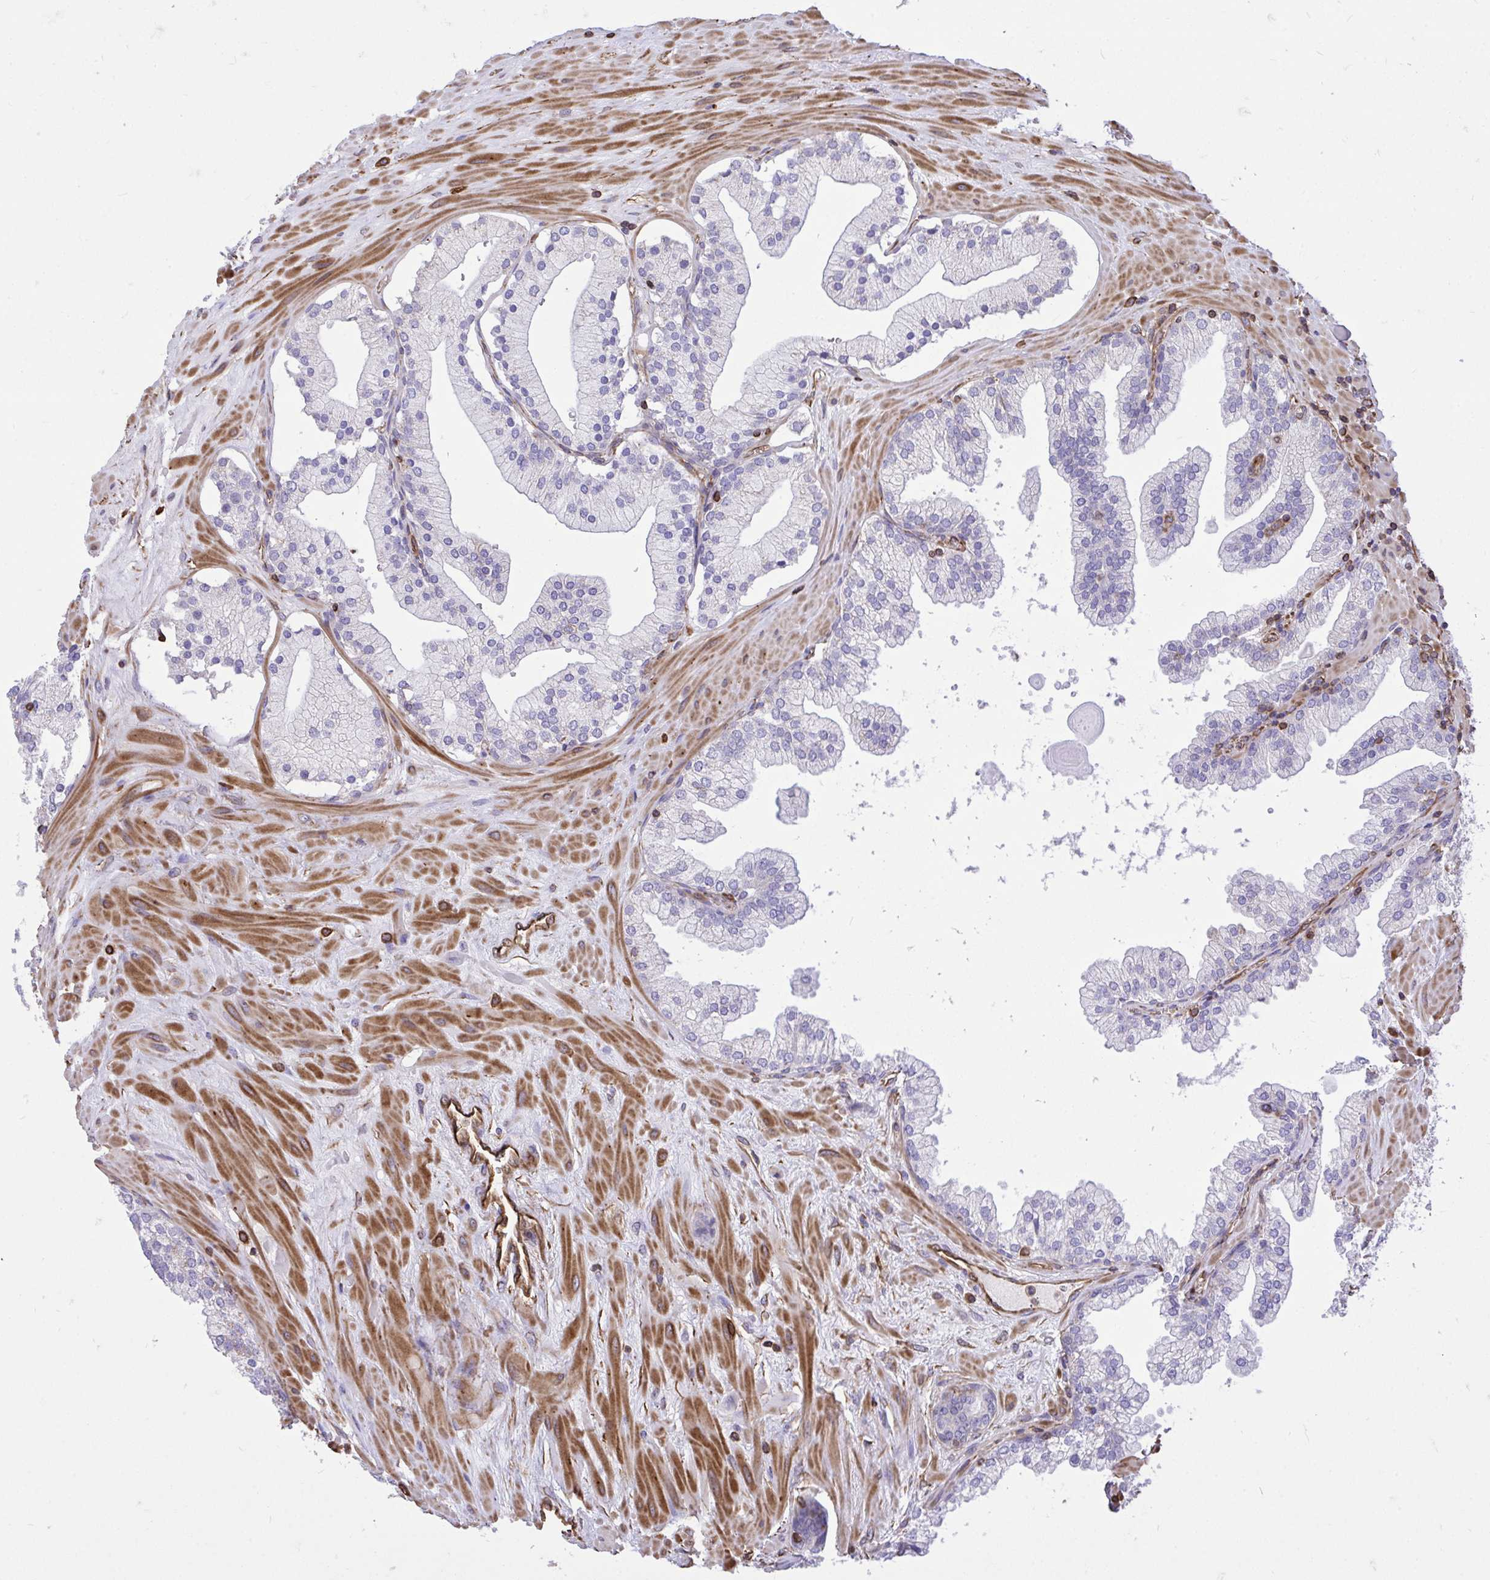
{"staining": {"intensity": "moderate", "quantity": "<25%", "location": "cytoplasmic/membranous"}, "tissue": "prostate", "cell_type": "Glandular cells", "image_type": "normal", "snomed": [{"axis": "morphology", "description": "Normal tissue, NOS"}, {"axis": "topography", "description": "Prostate"}, {"axis": "topography", "description": "Peripheral nerve tissue"}], "caption": "Protein expression analysis of unremarkable prostate reveals moderate cytoplasmic/membranous expression in about <25% of glandular cells.", "gene": "RNF103", "patient": {"sex": "male", "age": 61}}